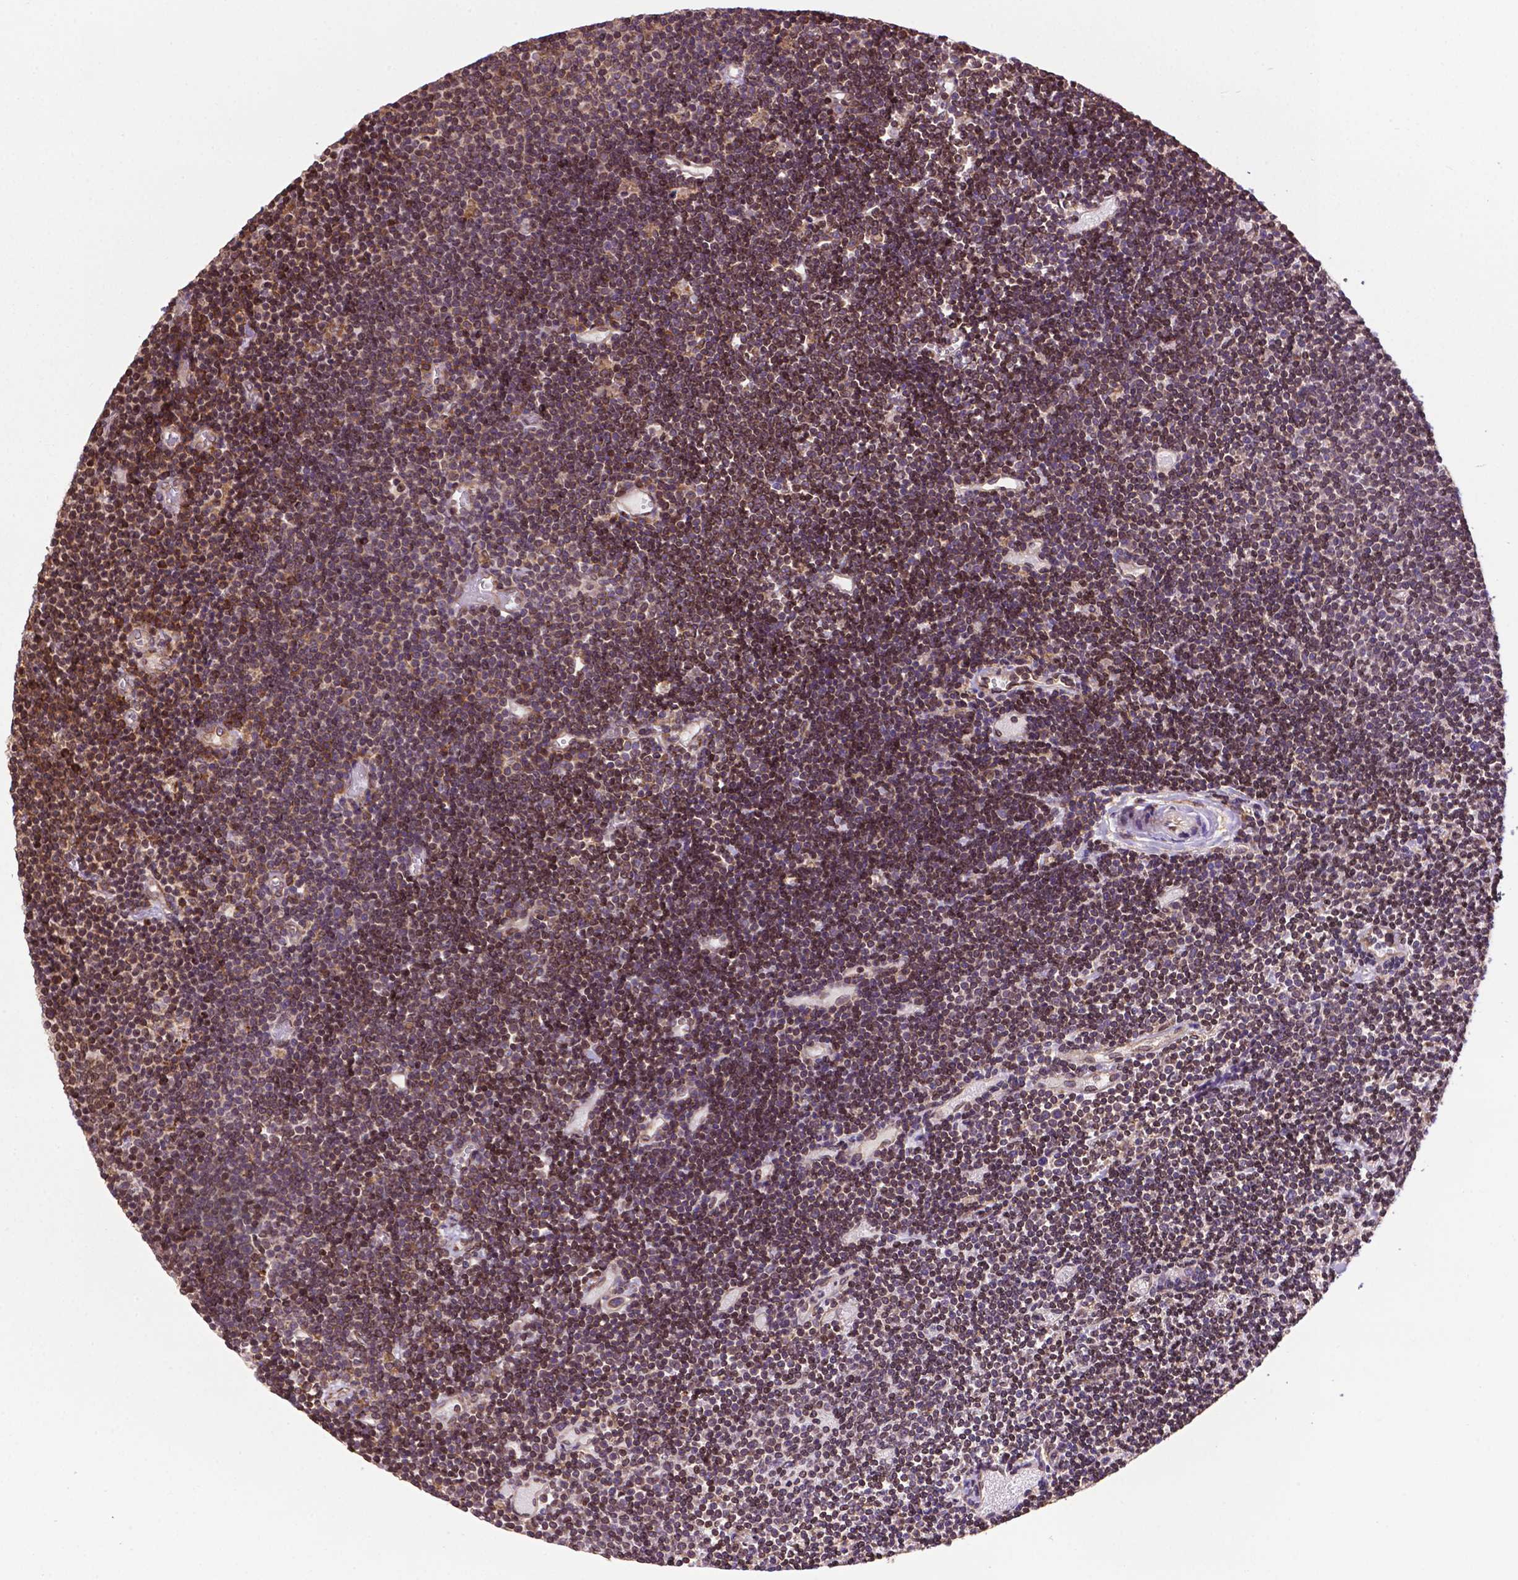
{"staining": {"intensity": "weak", "quantity": "25%-75%", "location": "cytoplasmic/membranous,nuclear"}, "tissue": "lymphoma", "cell_type": "Tumor cells", "image_type": "cancer", "snomed": [{"axis": "morphology", "description": "Malignant lymphoma, non-Hodgkin's type, Low grade"}, {"axis": "topography", "description": "Brain"}], "caption": "Human low-grade malignant lymphoma, non-Hodgkin's type stained with a brown dye demonstrates weak cytoplasmic/membranous and nuclear positive positivity in approximately 25%-75% of tumor cells.", "gene": "GANAB", "patient": {"sex": "female", "age": 66}}